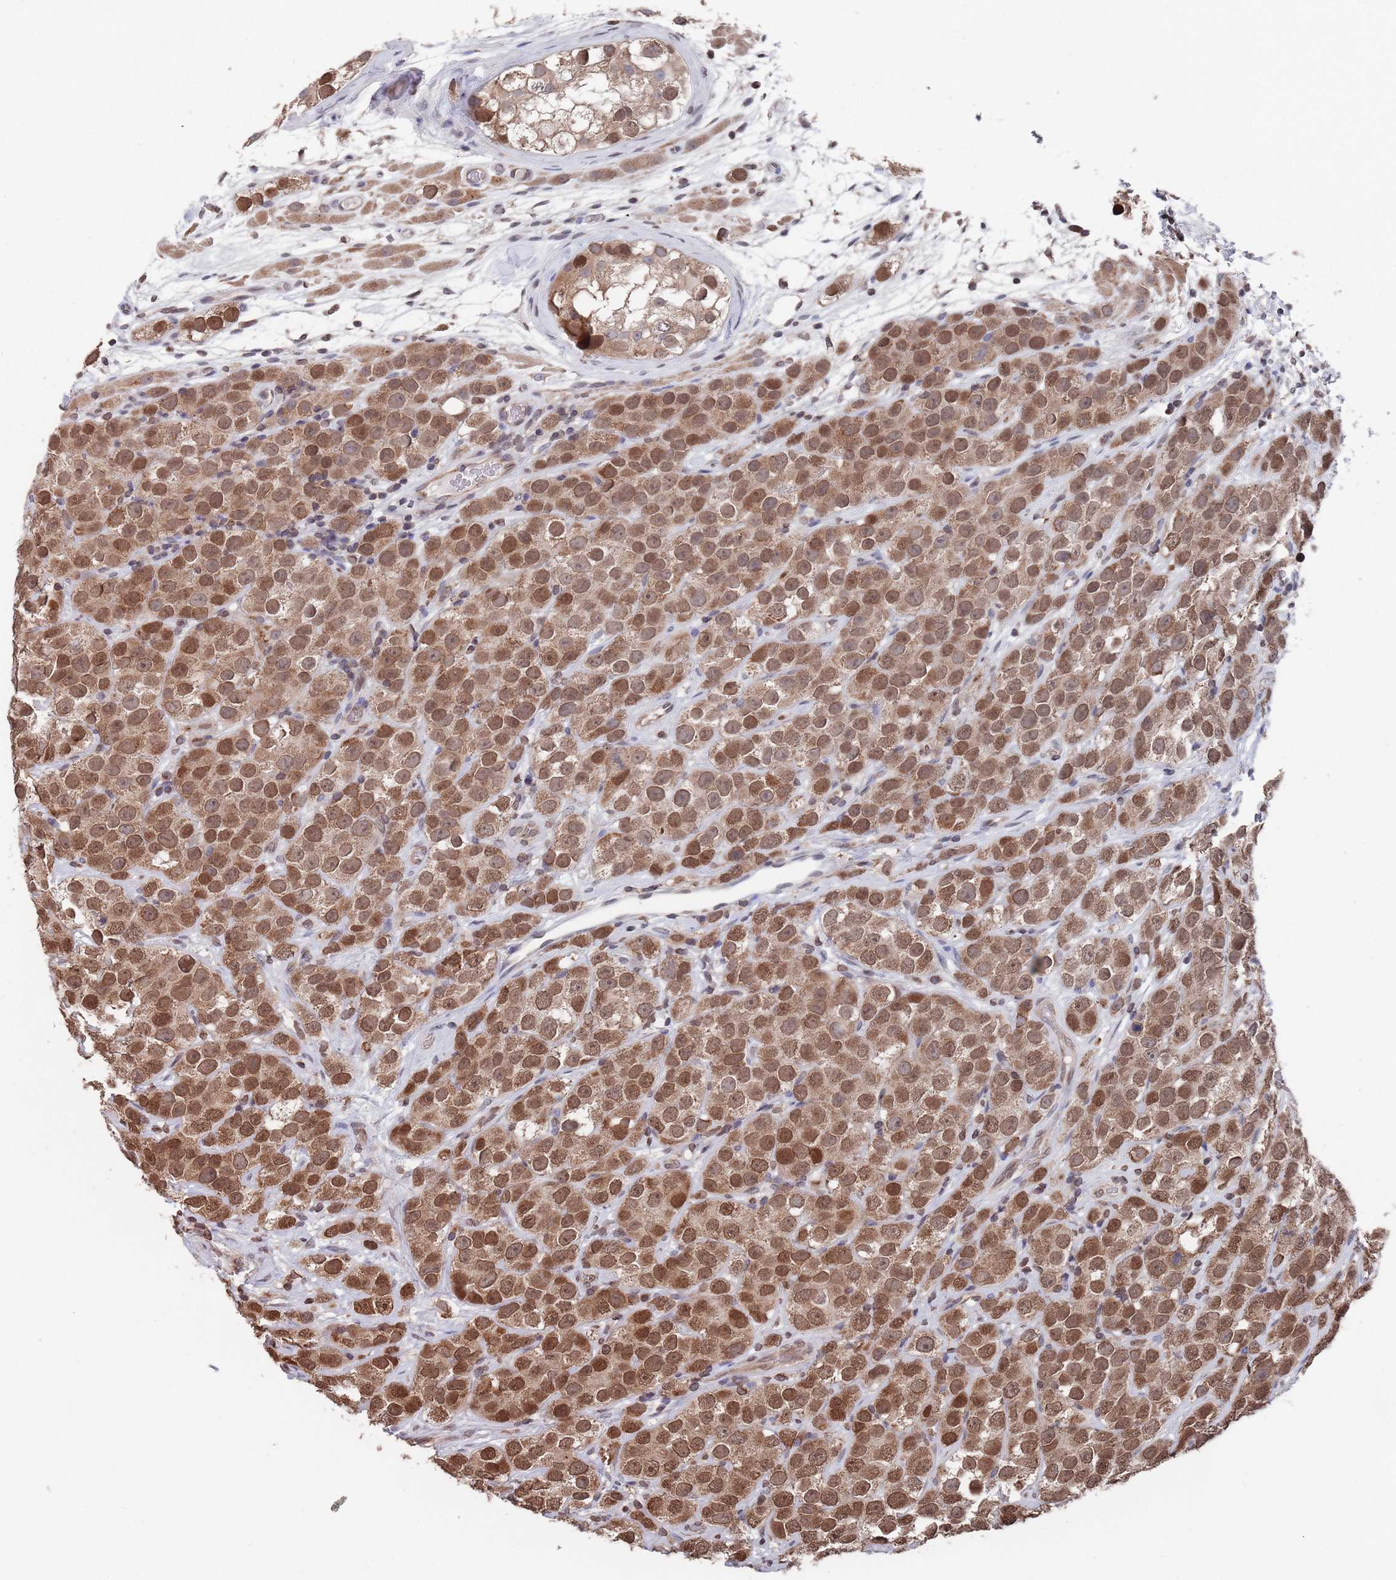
{"staining": {"intensity": "moderate", "quantity": ">75%", "location": "cytoplasmic/membranous,nuclear"}, "tissue": "testis cancer", "cell_type": "Tumor cells", "image_type": "cancer", "snomed": [{"axis": "morphology", "description": "Seminoma, NOS"}, {"axis": "topography", "description": "Testis"}], "caption": "Tumor cells exhibit medium levels of moderate cytoplasmic/membranous and nuclear expression in about >75% of cells in human testis seminoma.", "gene": "SDHAF3", "patient": {"sex": "male", "age": 28}}